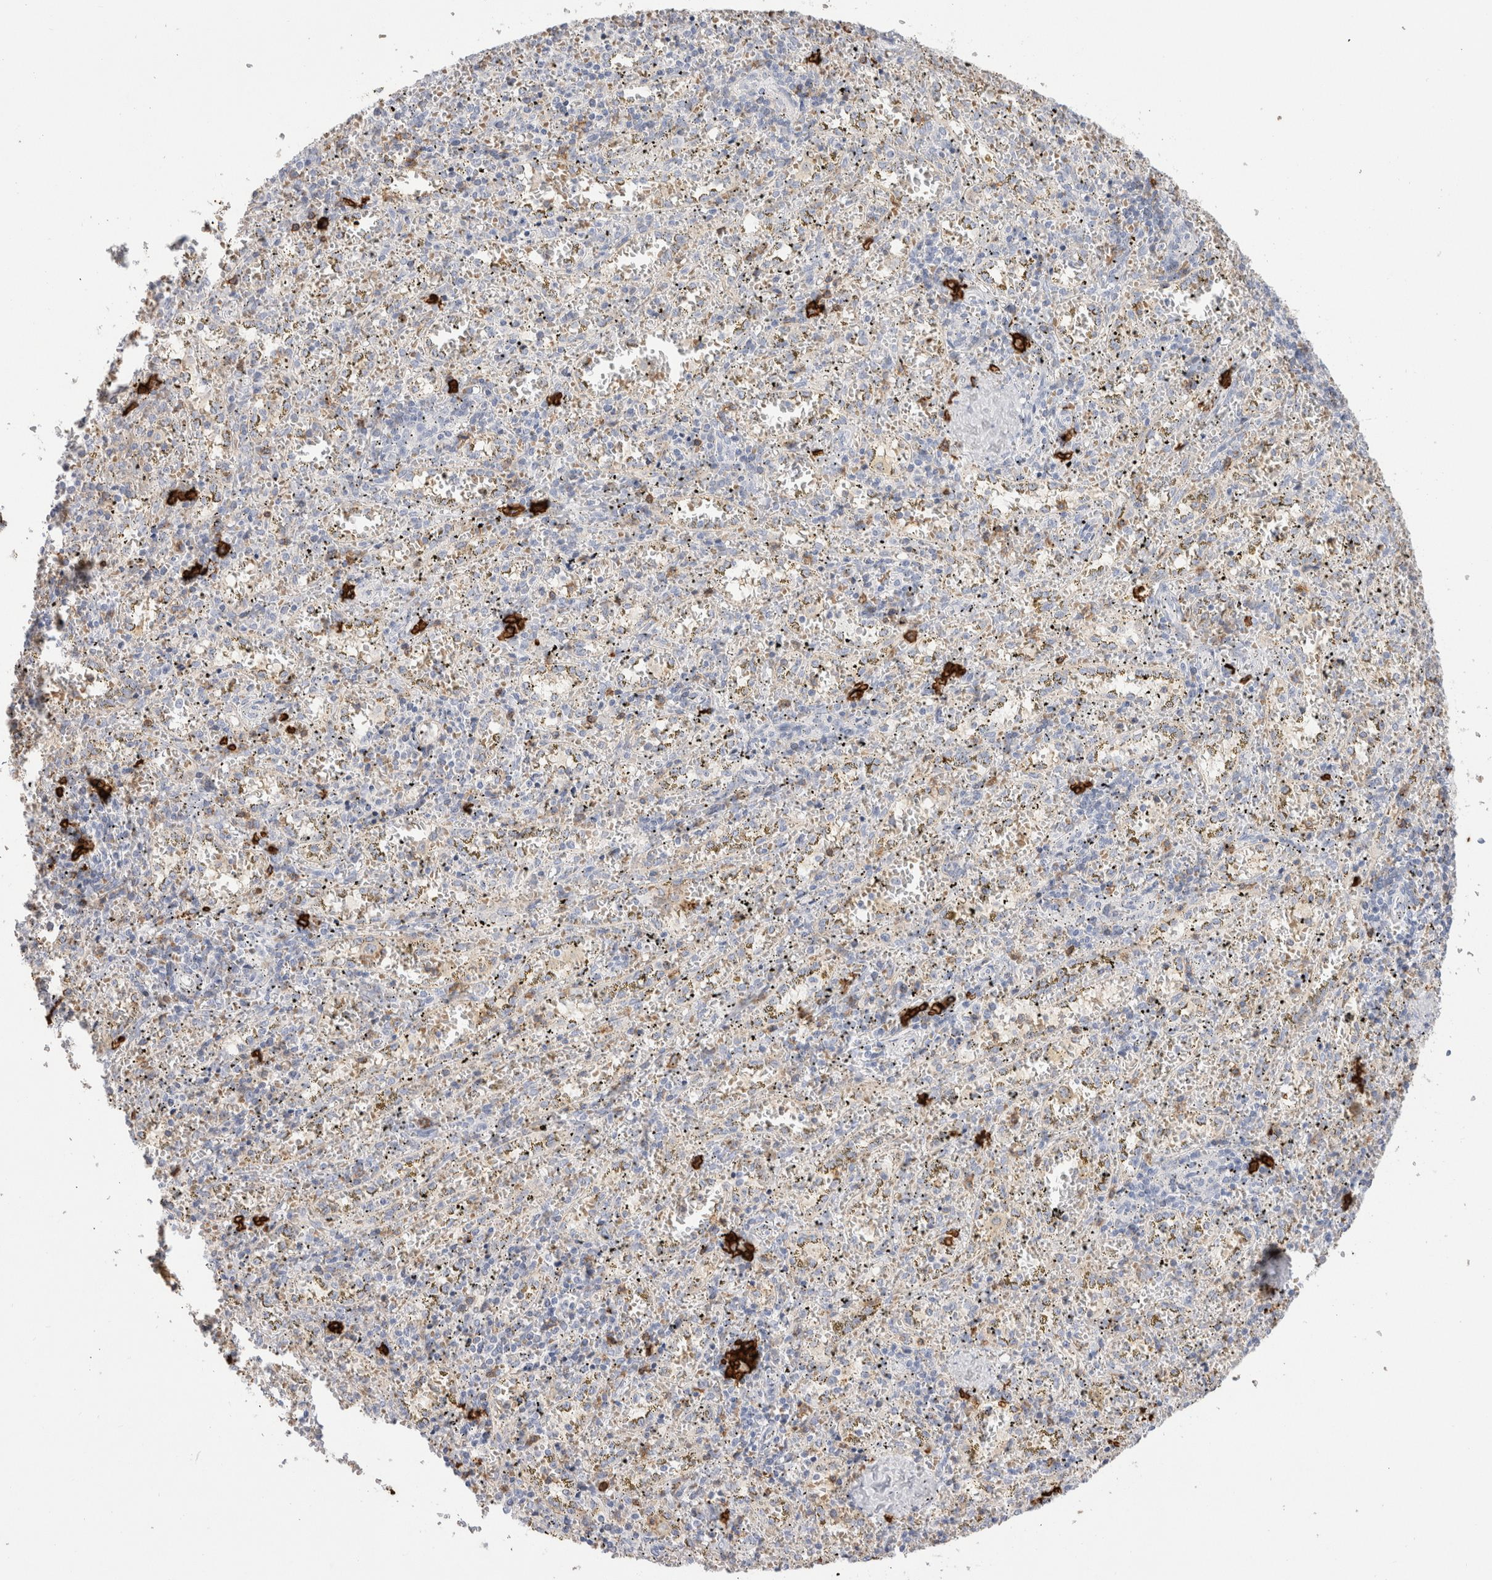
{"staining": {"intensity": "strong", "quantity": "<25%", "location": "cytoplasmic/membranous"}, "tissue": "spleen", "cell_type": "Cells in red pulp", "image_type": "normal", "snomed": [{"axis": "morphology", "description": "Normal tissue, NOS"}, {"axis": "topography", "description": "Spleen"}], "caption": "Cells in red pulp display strong cytoplasmic/membranous staining in approximately <25% of cells in benign spleen. Using DAB (brown) and hematoxylin (blue) stains, captured at high magnification using brightfield microscopy.", "gene": "CD38", "patient": {"sex": "male", "age": 11}}